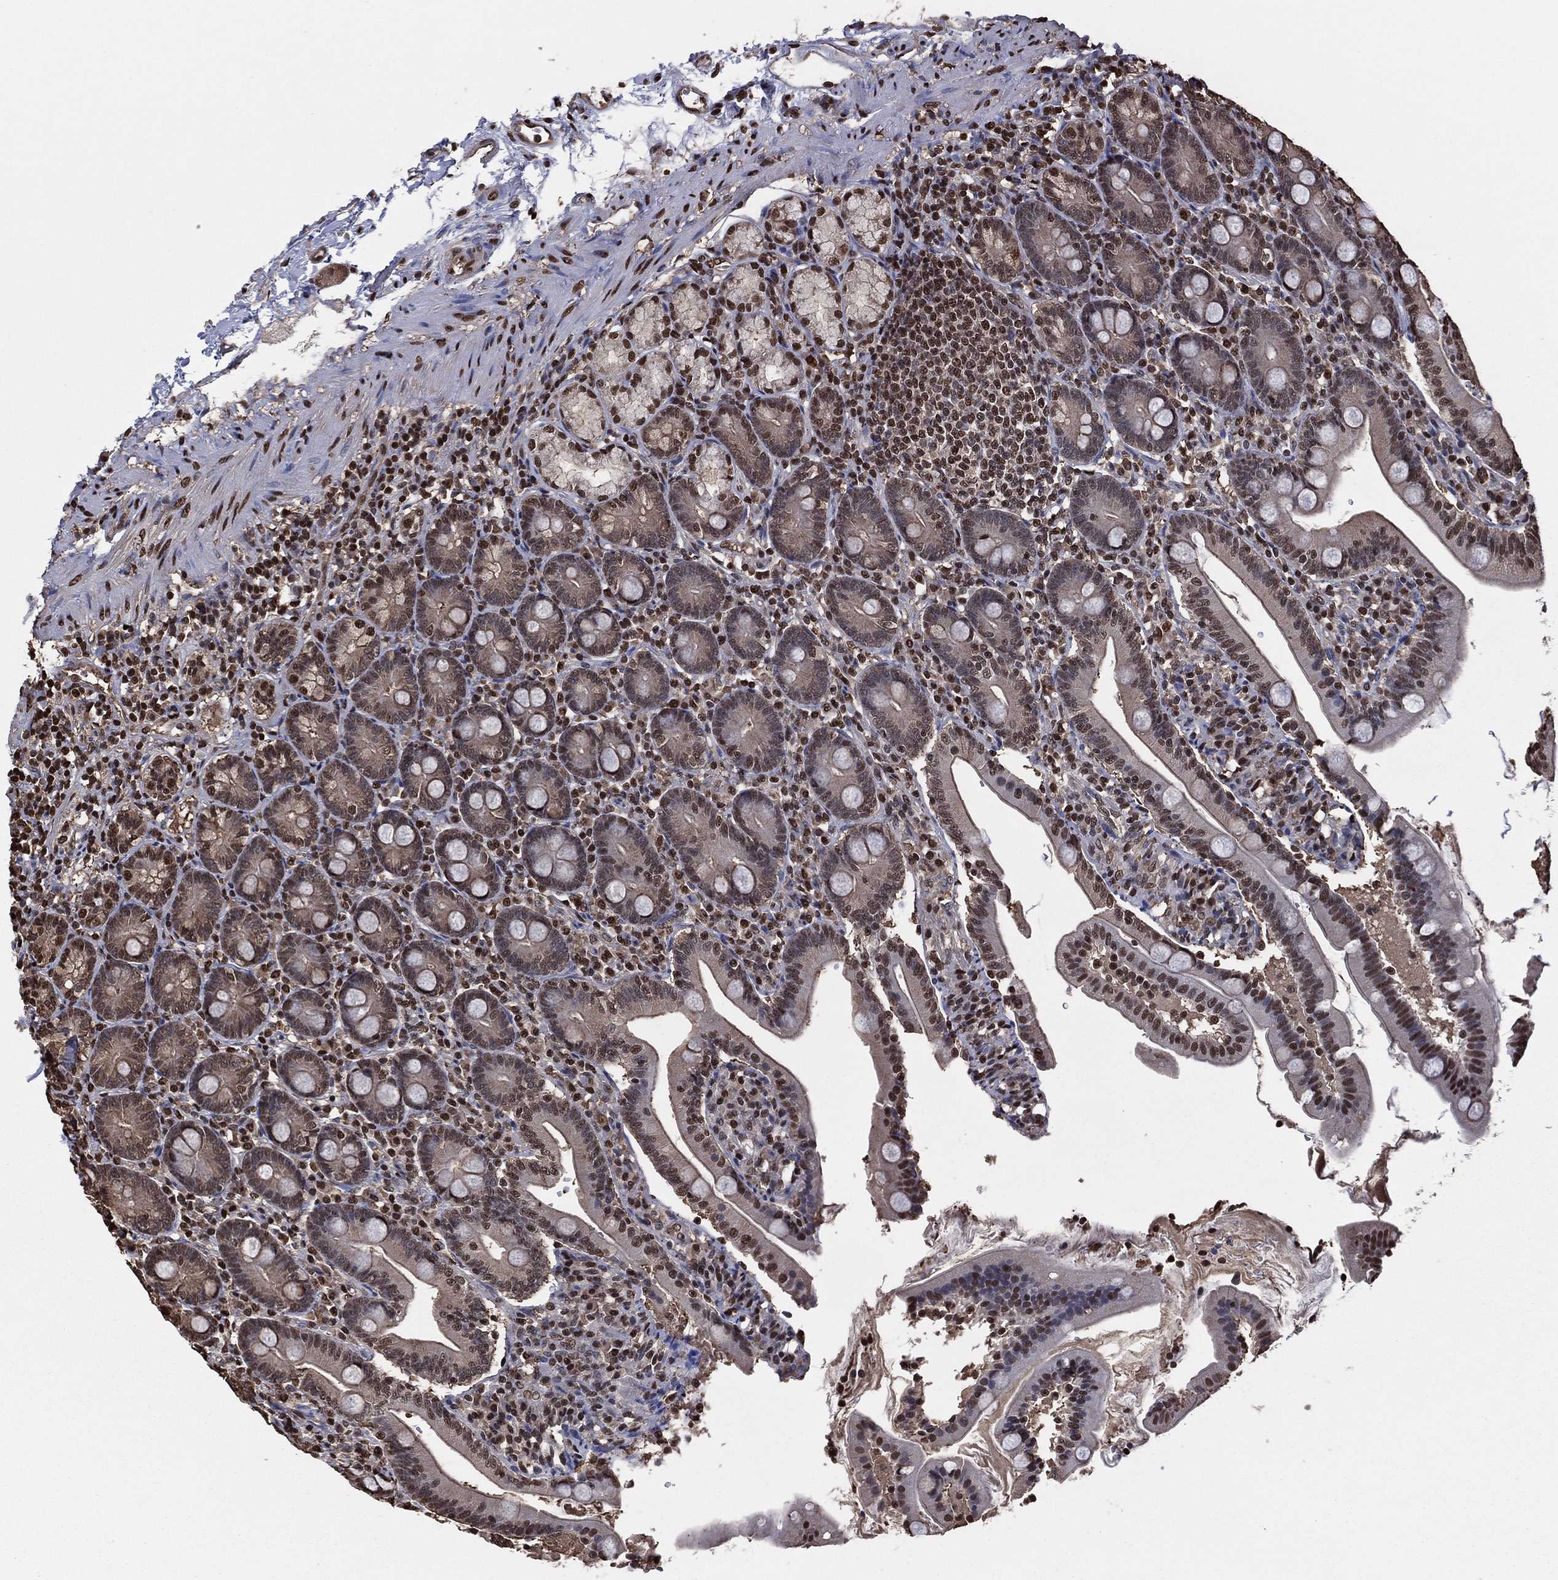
{"staining": {"intensity": "moderate", "quantity": "25%-75%", "location": "nuclear"}, "tissue": "duodenum", "cell_type": "Glandular cells", "image_type": "normal", "snomed": [{"axis": "morphology", "description": "Normal tissue, NOS"}, {"axis": "topography", "description": "Duodenum"}], "caption": "Moderate nuclear expression is appreciated in approximately 25%-75% of glandular cells in normal duodenum. (Stains: DAB (3,3'-diaminobenzidine) in brown, nuclei in blue, Microscopy: brightfield microscopy at high magnification).", "gene": "GAPDH", "patient": {"sex": "female", "age": 67}}